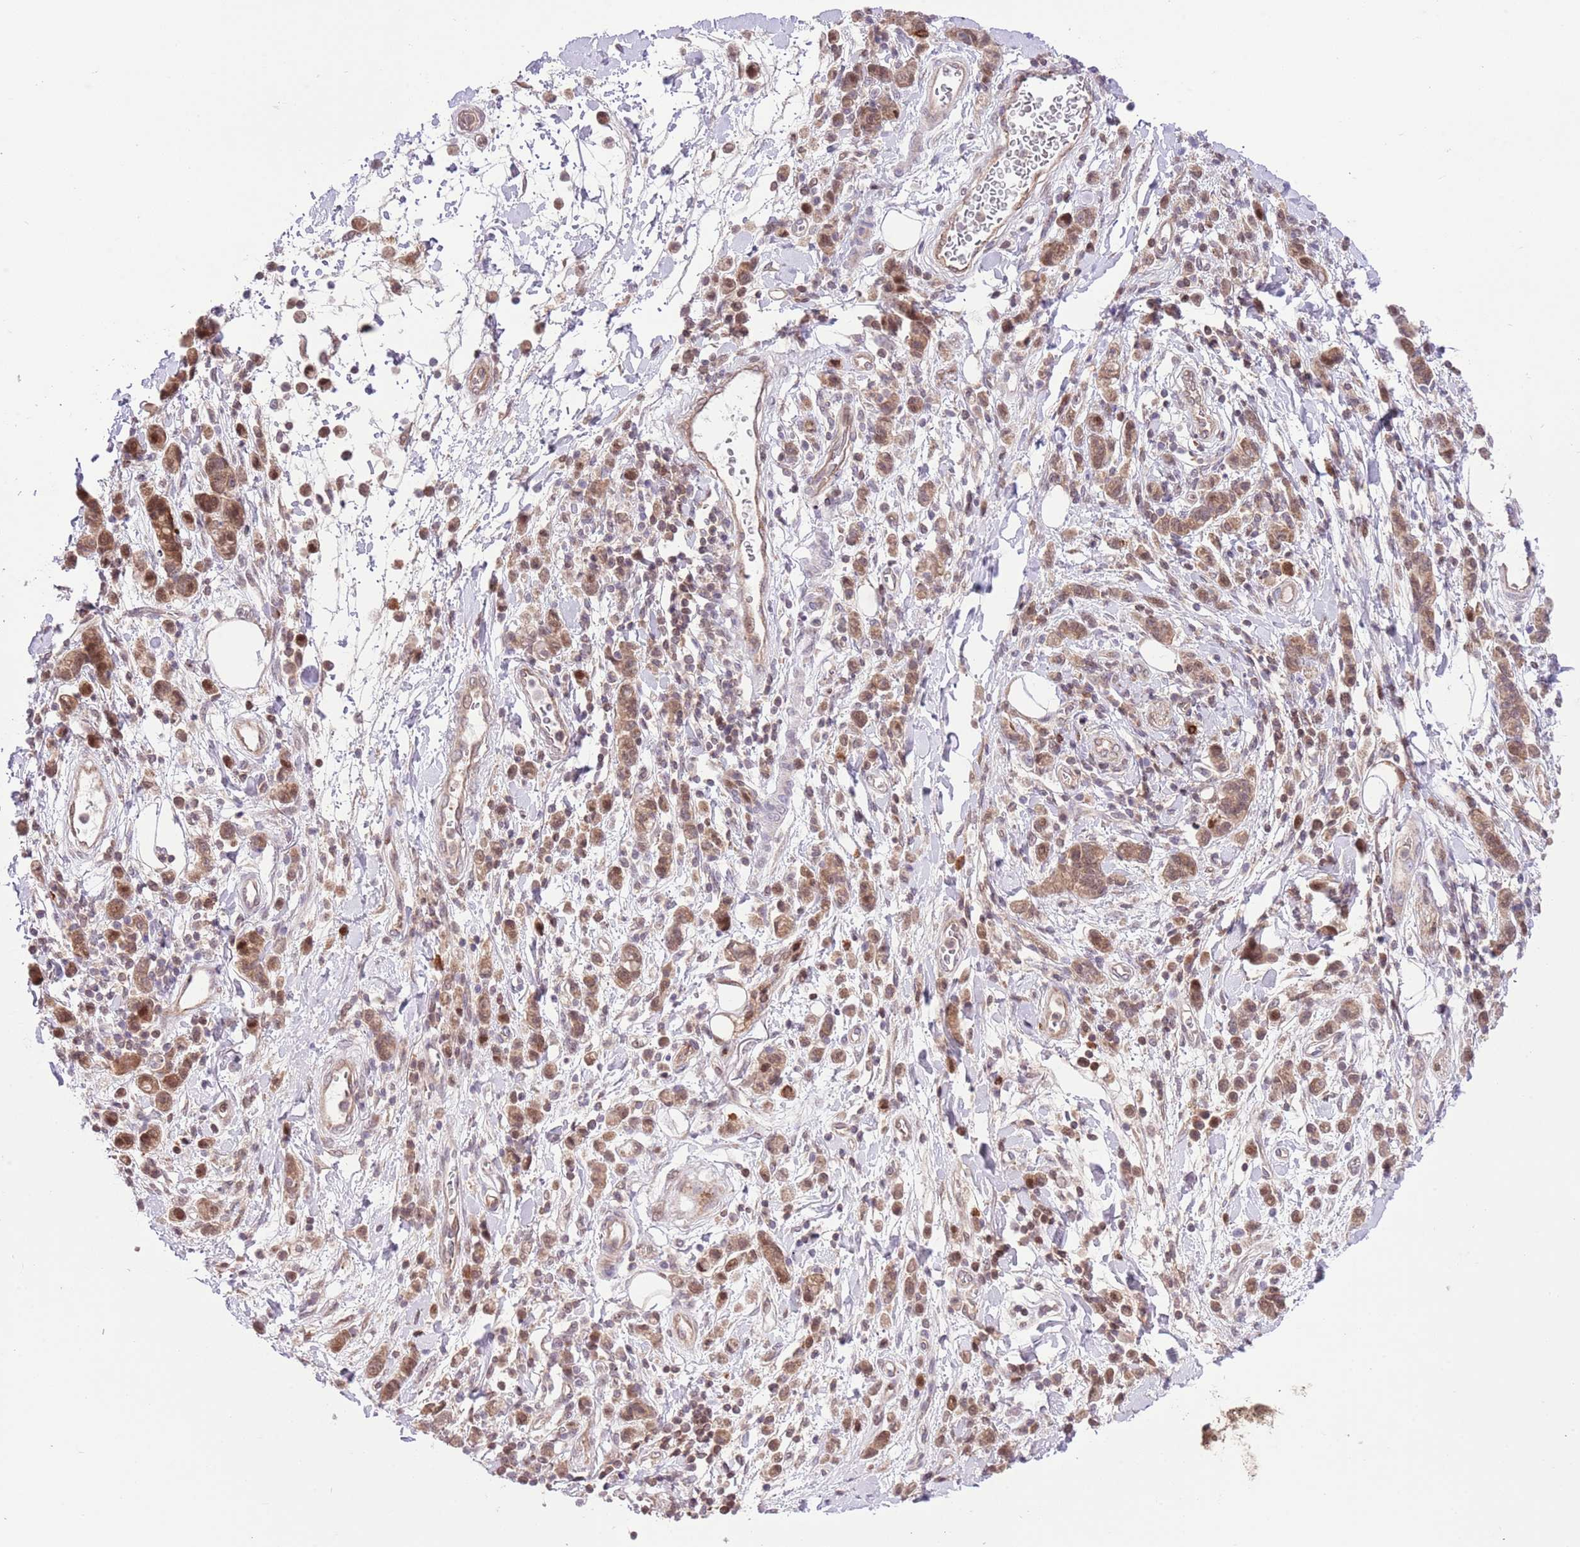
{"staining": {"intensity": "moderate", "quantity": ">75%", "location": "cytoplasmic/membranous,nuclear"}, "tissue": "stomach cancer", "cell_type": "Tumor cells", "image_type": "cancer", "snomed": [{"axis": "morphology", "description": "Adenocarcinoma, NOS"}, {"axis": "topography", "description": "Stomach"}], "caption": "Immunohistochemical staining of human stomach cancer (adenocarcinoma) displays moderate cytoplasmic/membranous and nuclear protein staining in about >75% of tumor cells. The protein of interest is shown in brown color, while the nuclei are stained blue.", "gene": "HDHD2", "patient": {"sex": "male", "age": 77}}